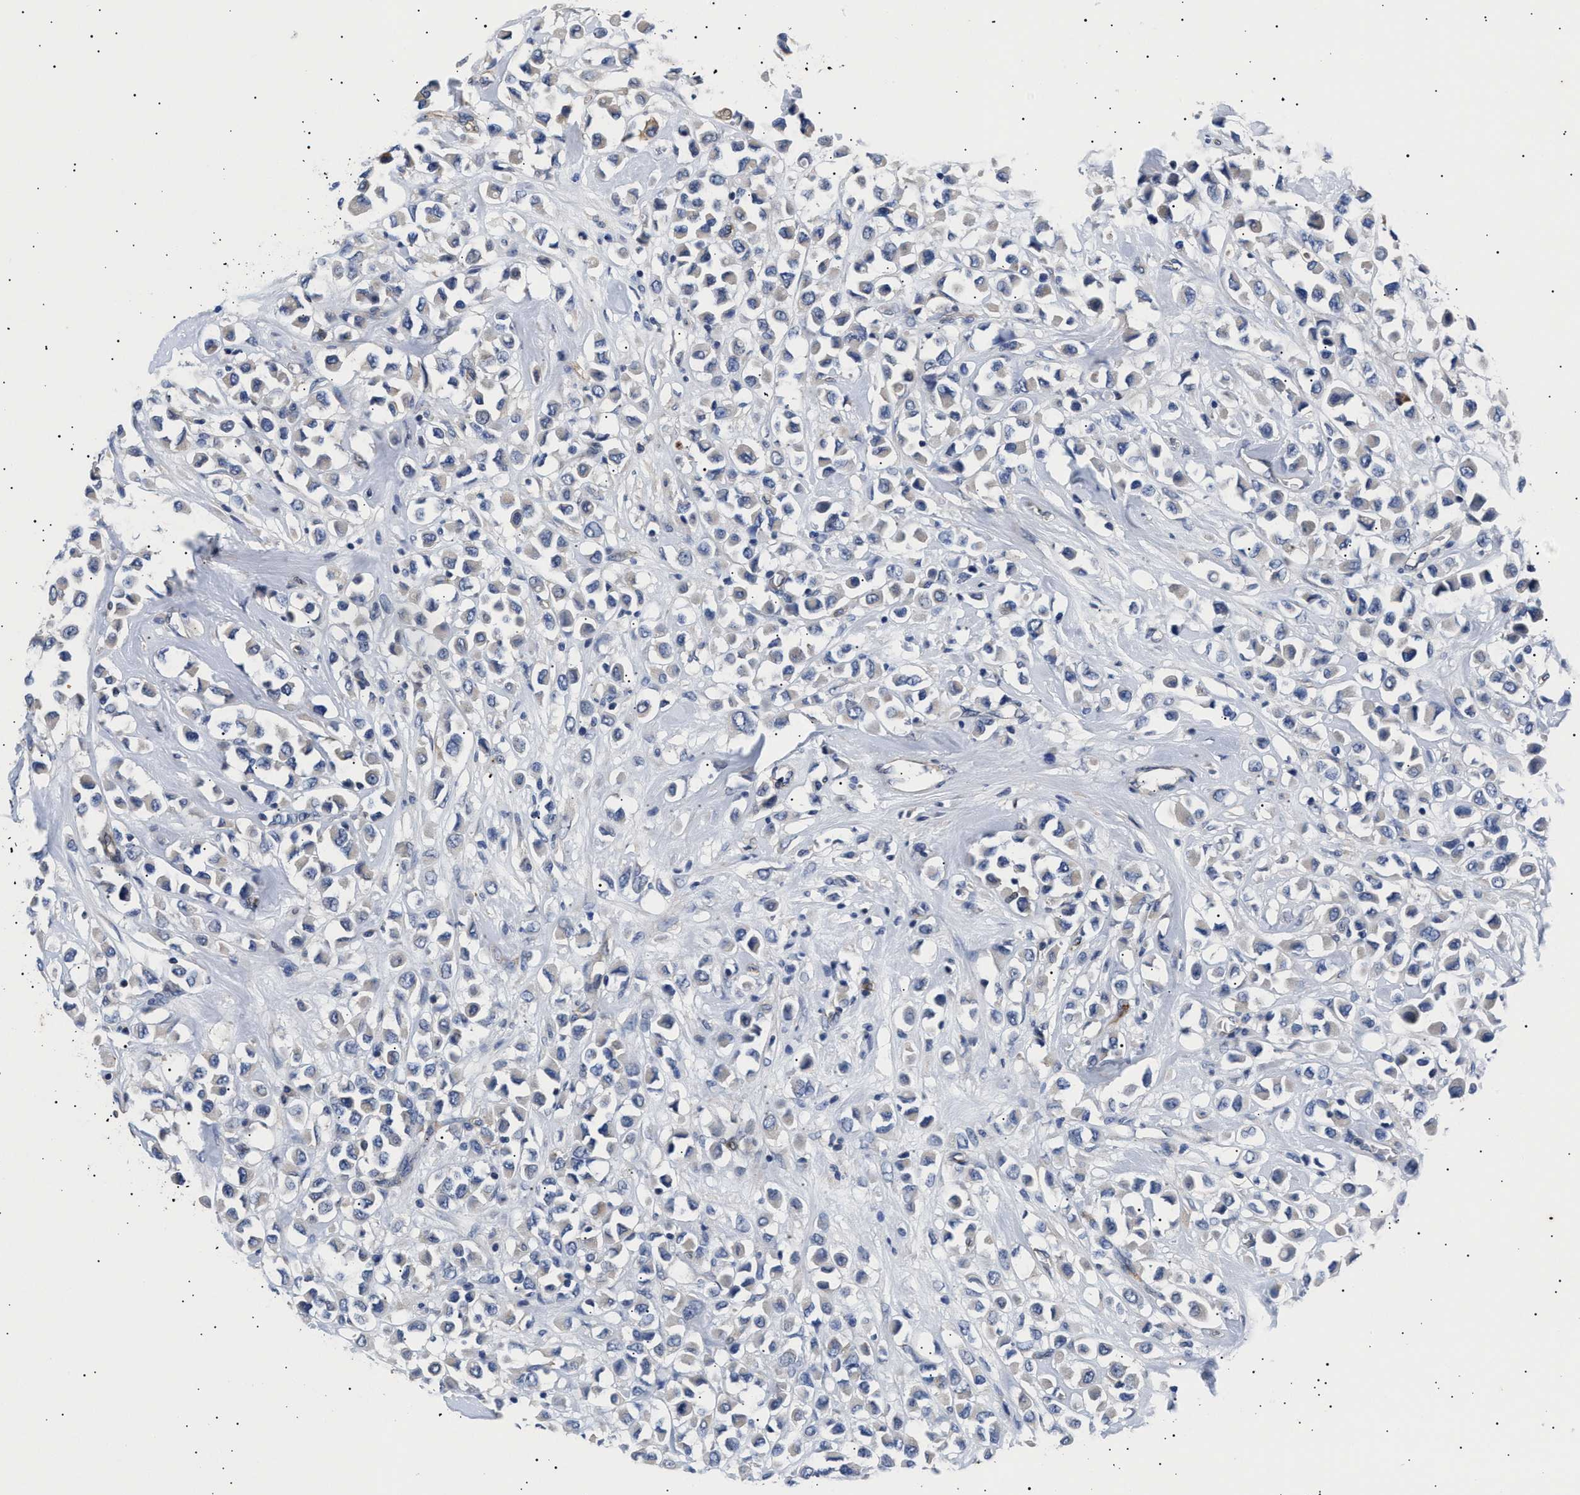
{"staining": {"intensity": "weak", "quantity": "<25%", "location": "cytoplasmic/membranous"}, "tissue": "breast cancer", "cell_type": "Tumor cells", "image_type": "cancer", "snomed": [{"axis": "morphology", "description": "Duct carcinoma"}, {"axis": "topography", "description": "Breast"}], "caption": "The IHC micrograph has no significant expression in tumor cells of breast invasive ductal carcinoma tissue.", "gene": "HEMGN", "patient": {"sex": "female", "age": 61}}